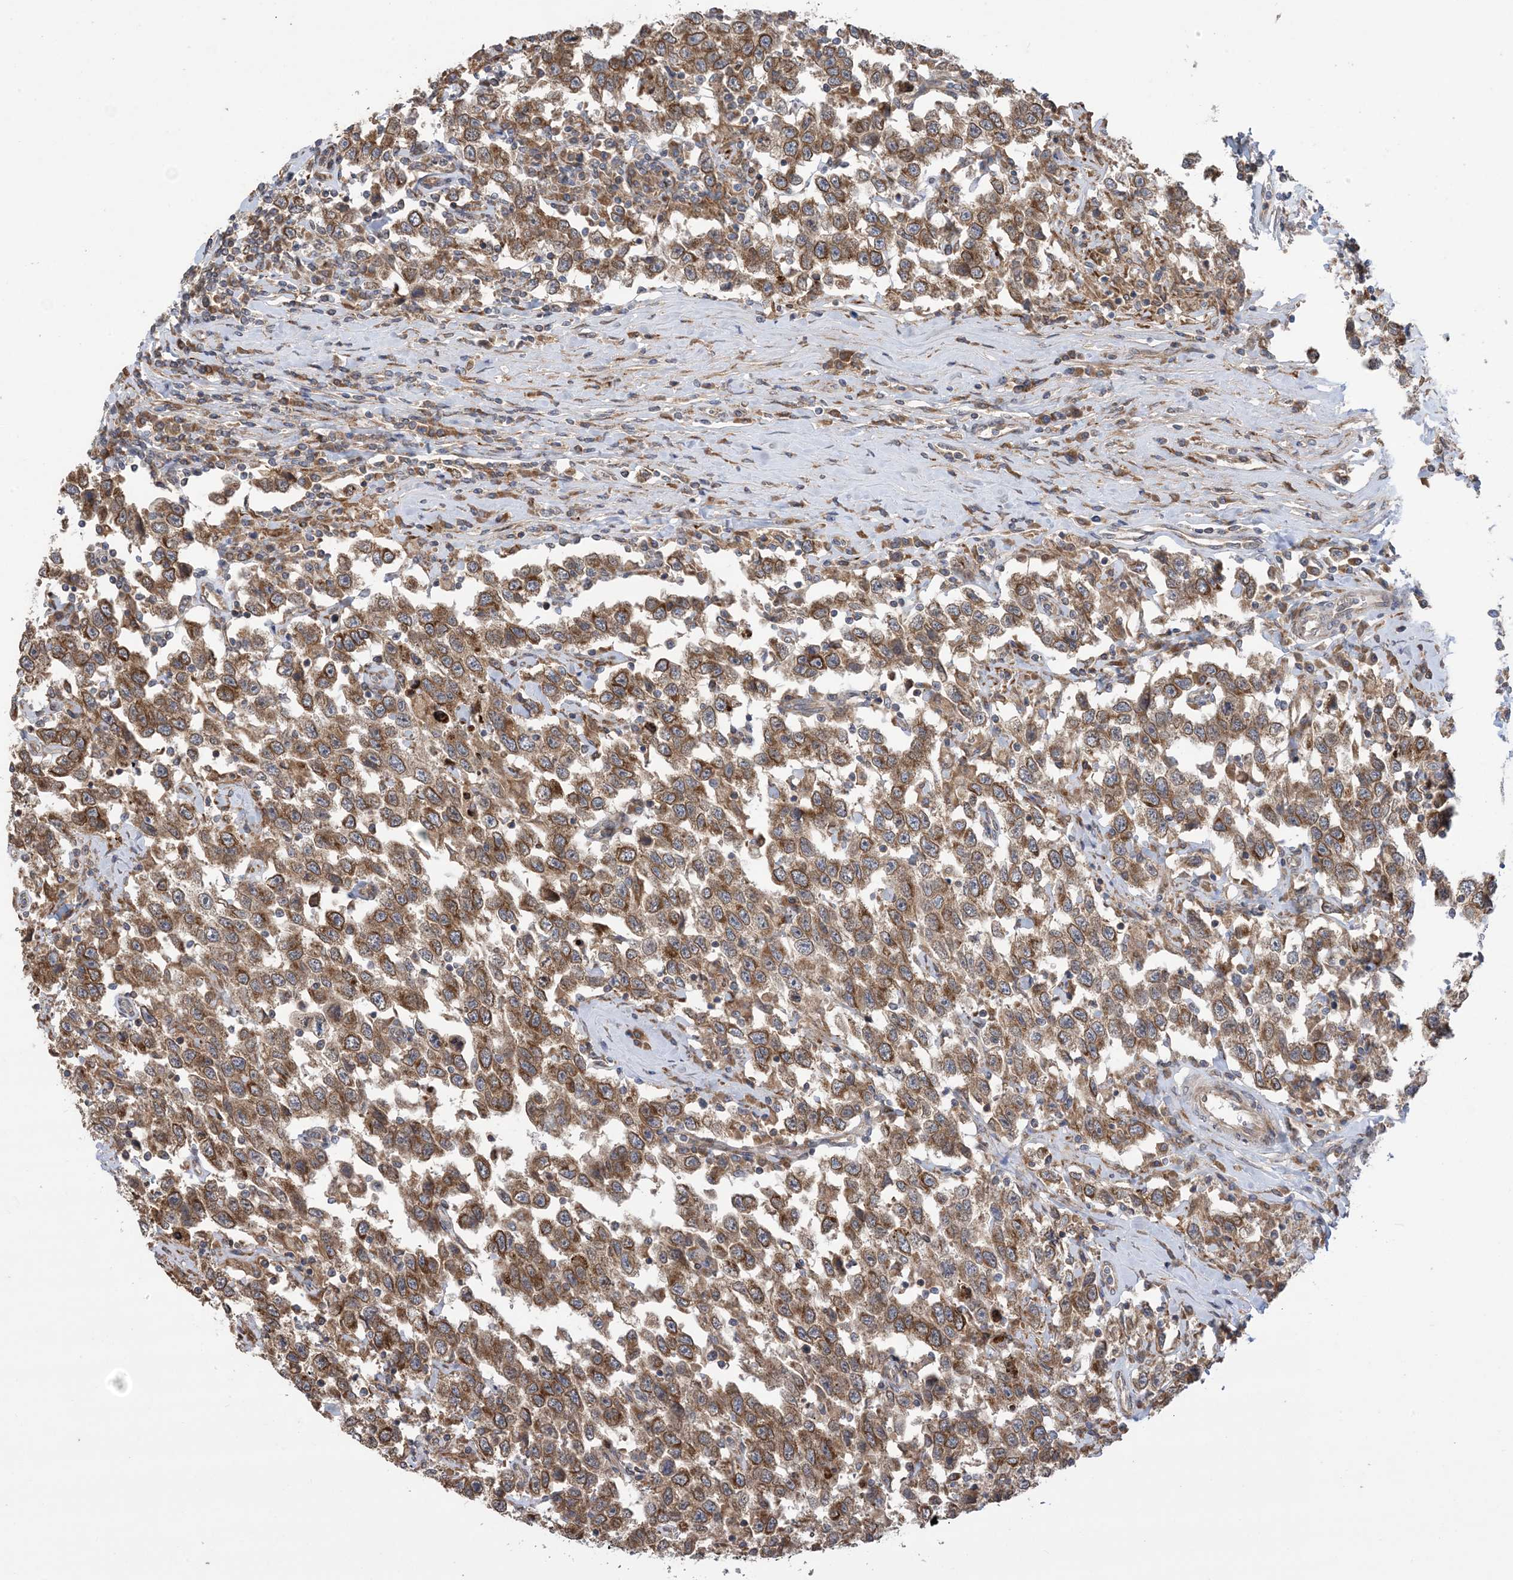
{"staining": {"intensity": "moderate", "quantity": ">75%", "location": "cytoplasmic/membranous"}, "tissue": "testis cancer", "cell_type": "Tumor cells", "image_type": "cancer", "snomed": [{"axis": "morphology", "description": "Seminoma, NOS"}, {"axis": "topography", "description": "Testis"}], "caption": "Moderate cytoplasmic/membranous protein staining is present in about >75% of tumor cells in seminoma (testis).", "gene": "CLEC16A", "patient": {"sex": "male", "age": 41}}